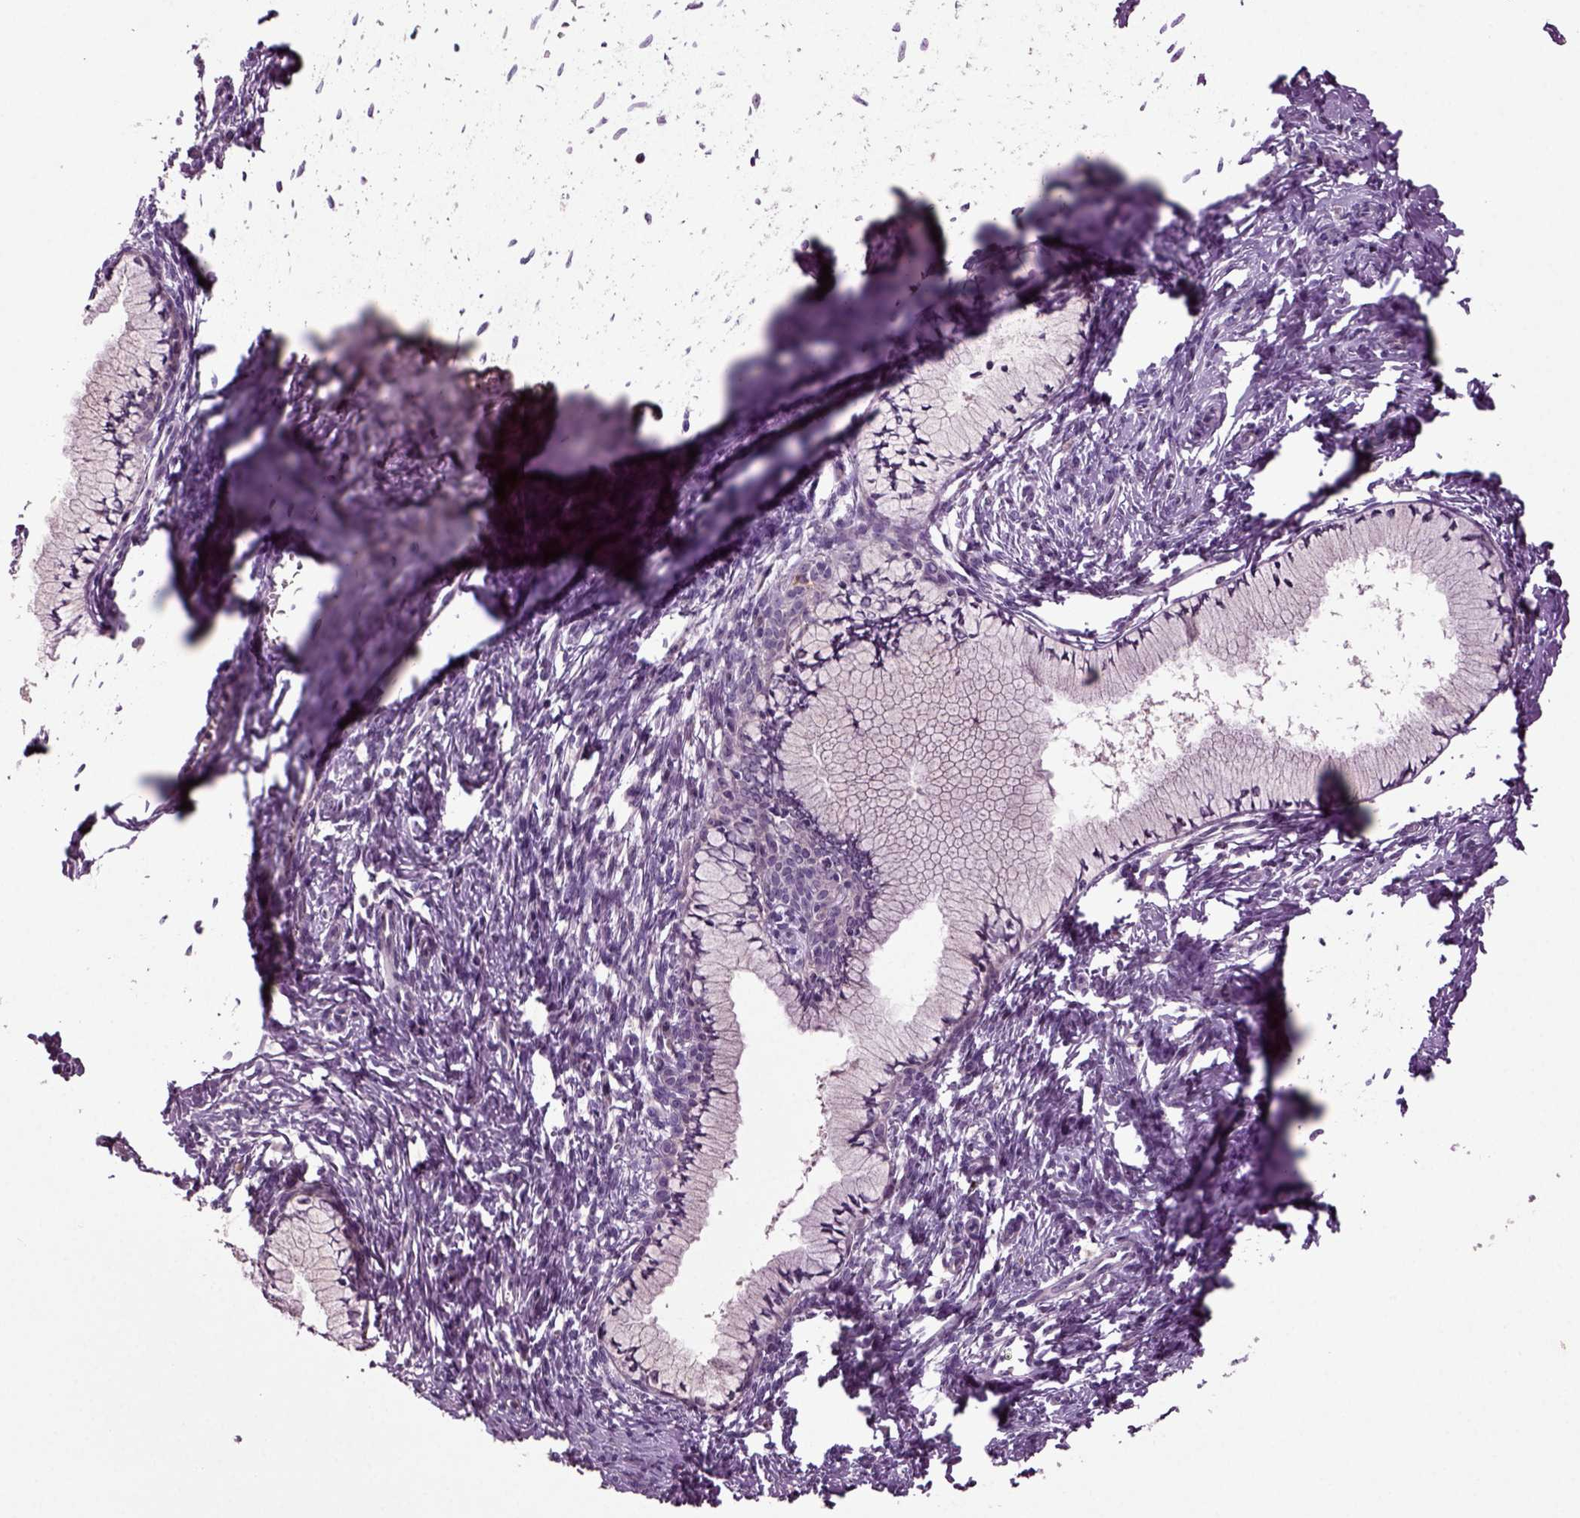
{"staining": {"intensity": "negative", "quantity": "none", "location": "none"}, "tissue": "cervical cancer", "cell_type": "Tumor cells", "image_type": "cancer", "snomed": [{"axis": "morphology", "description": "Squamous cell carcinoma, NOS"}, {"axis": "topography", "description": "Cervix"}], "caption": "This is an IHC micrograph of cervical cancer. There is no staining in tumor cells.", "gene": "SLC17A6", "patient": {"sex": "female", "age": 62}}